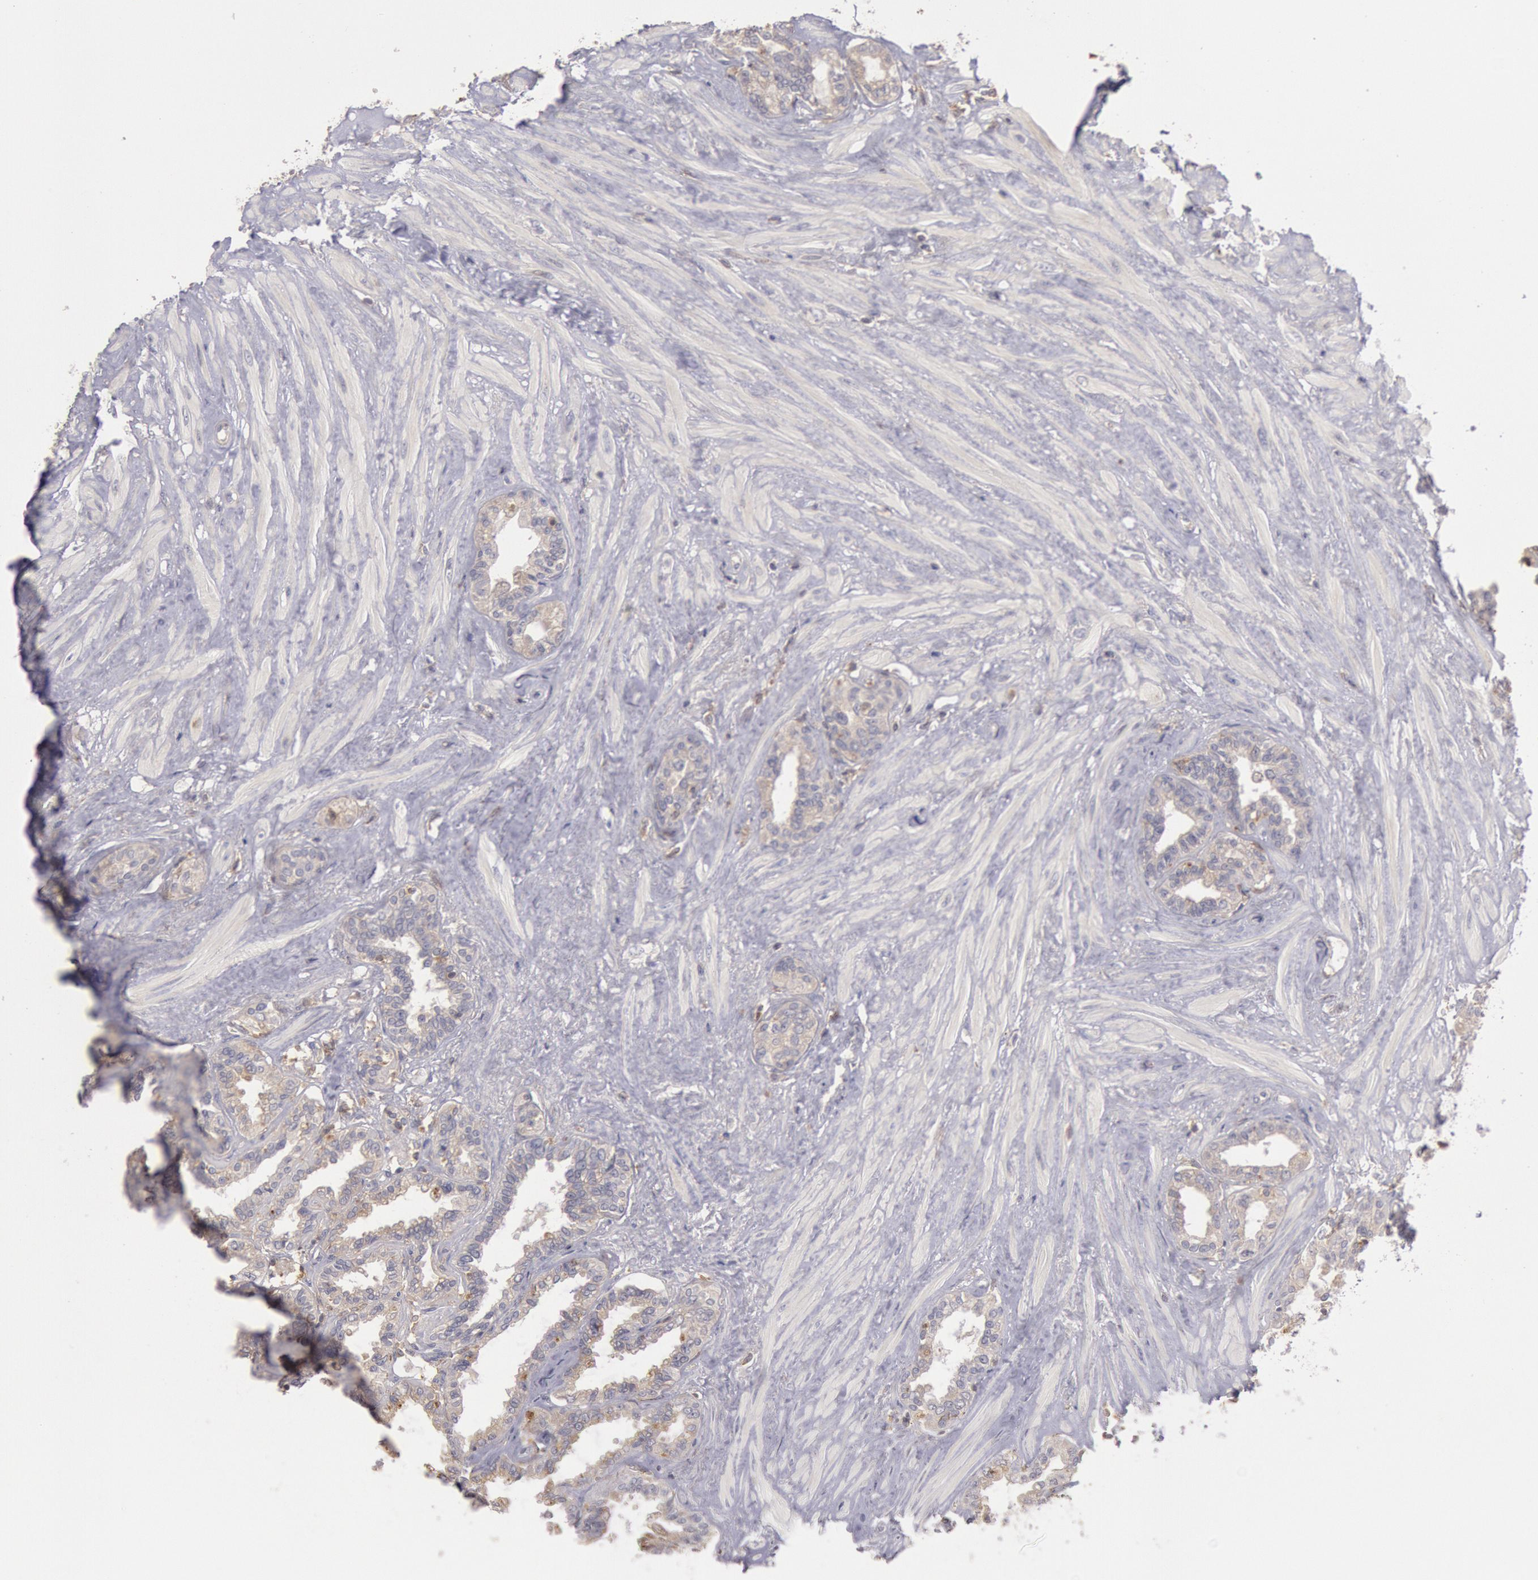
{"staining": {"intensity": "weak", "quantity": ">75%", "location": "cytoplasmic/membranous"}, "tissue": "seminal vesicle", "cell_type": "Glandular cells", "image_type": "normal", "snomed": [{"axis": "morphology", "description": "Normal tissue, NOS"}, {"axis": "morphology", "description": "Inflammation, NOS"}, {"axis": "topography", "description": "Urinary bladder"}, {"axis": "topography", "description": "Prostate"}, {"axis": "topography", "description": "Seminal veicle"}], "caption": "Immunohistochemical staining of unremarkable human seminal vesicle exhibits low levels of weak cytoplasmic/membranous positivity in about >75% of glandular cells.", "gene": "PIK3R1", "patient": {"sex": "male", "age": 82}}